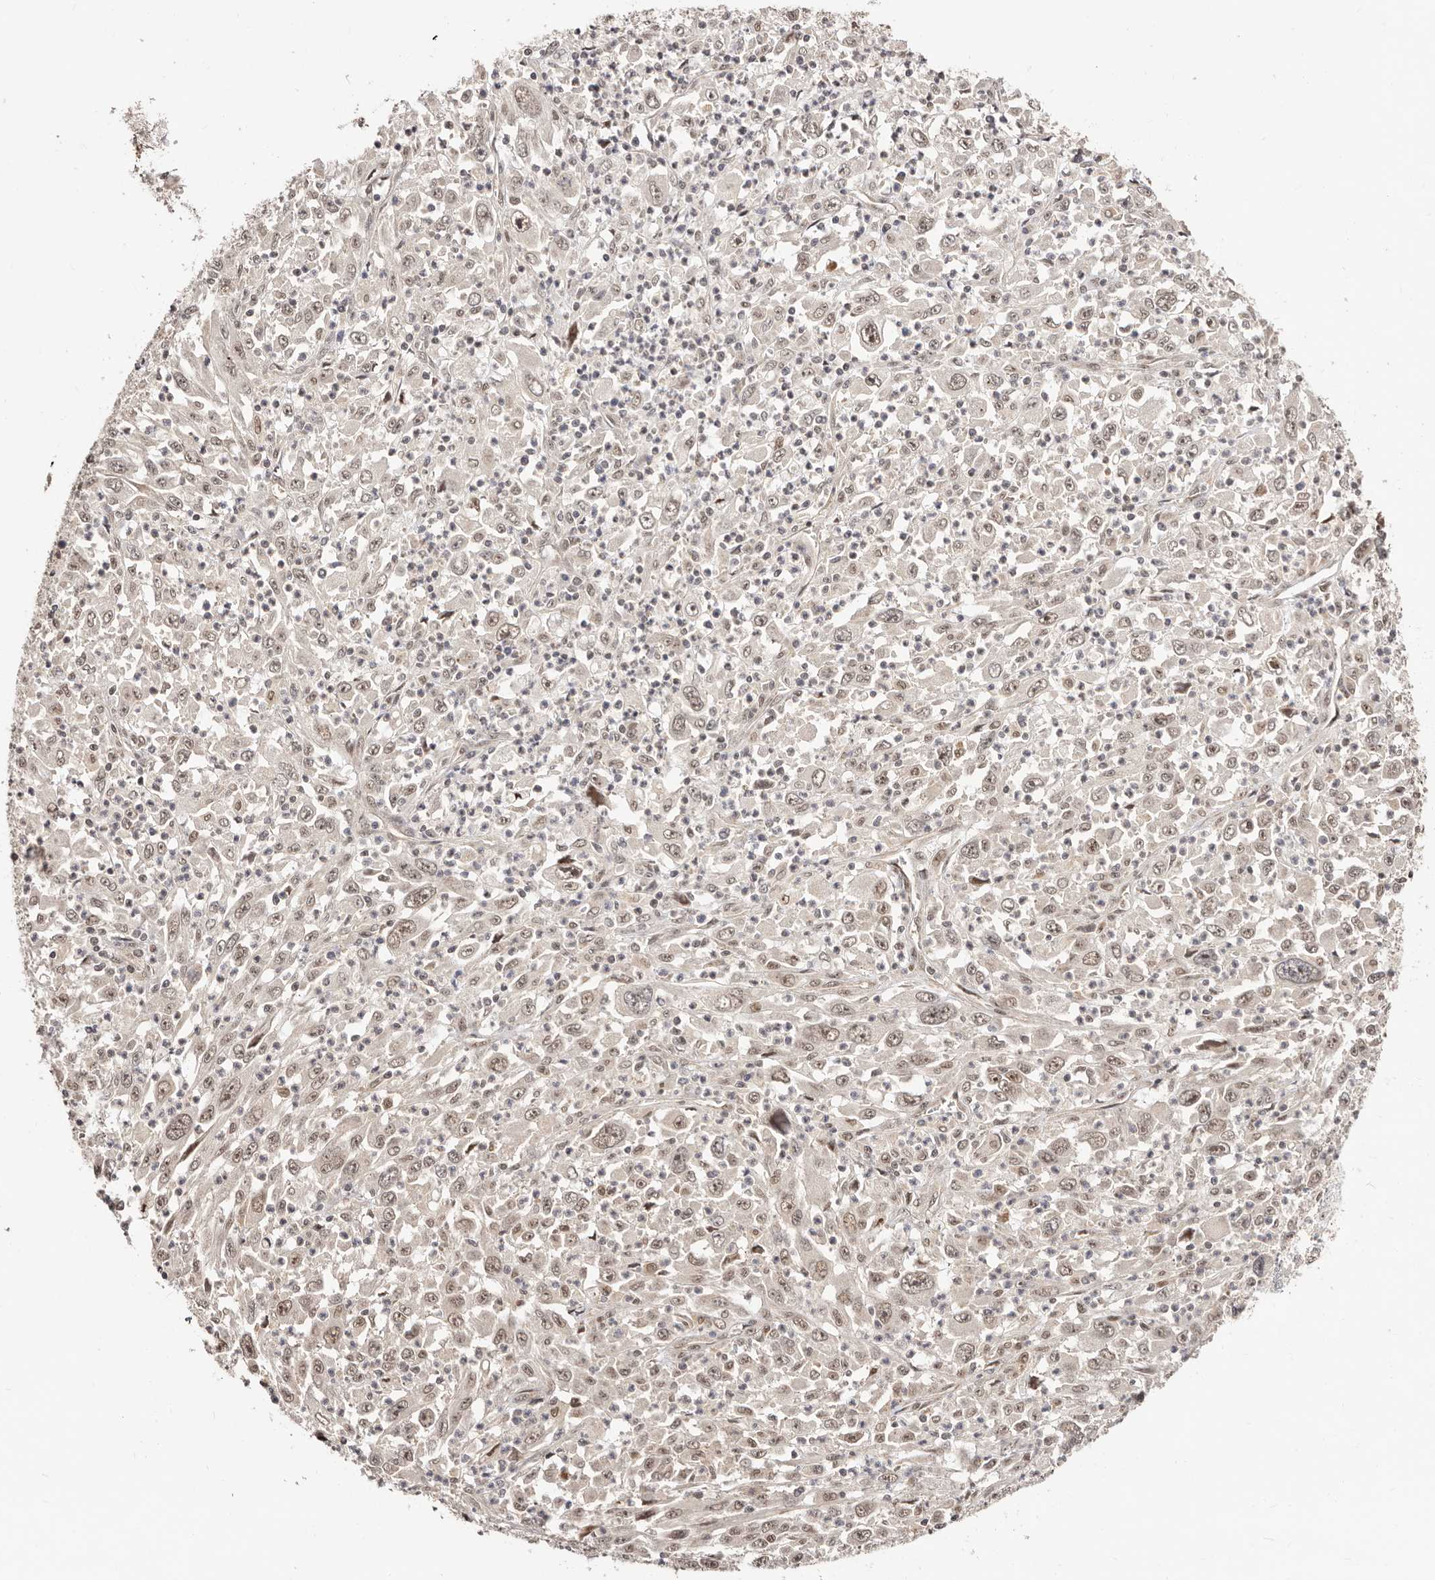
{"staining": {"intensity": "weak", "quantity": ">75%", "location": "nuclear"}, "tissue": "melanoma", "cell_type": "Tumor cells", "image_type": "cancer", "snomed": [{"axis": "morphology", "description": "Malignant melanoma, Metastatic site"}, {"axis": "topography", "description": "Skin"}], "caption": "Human malignant melanoma (metastatic site) stained with a brown dye displays weak nuclear positive expression in about >75% of tumor cells.", "gene": "CTNNBL1", "patient": {"sex": "female", "age": 56}}